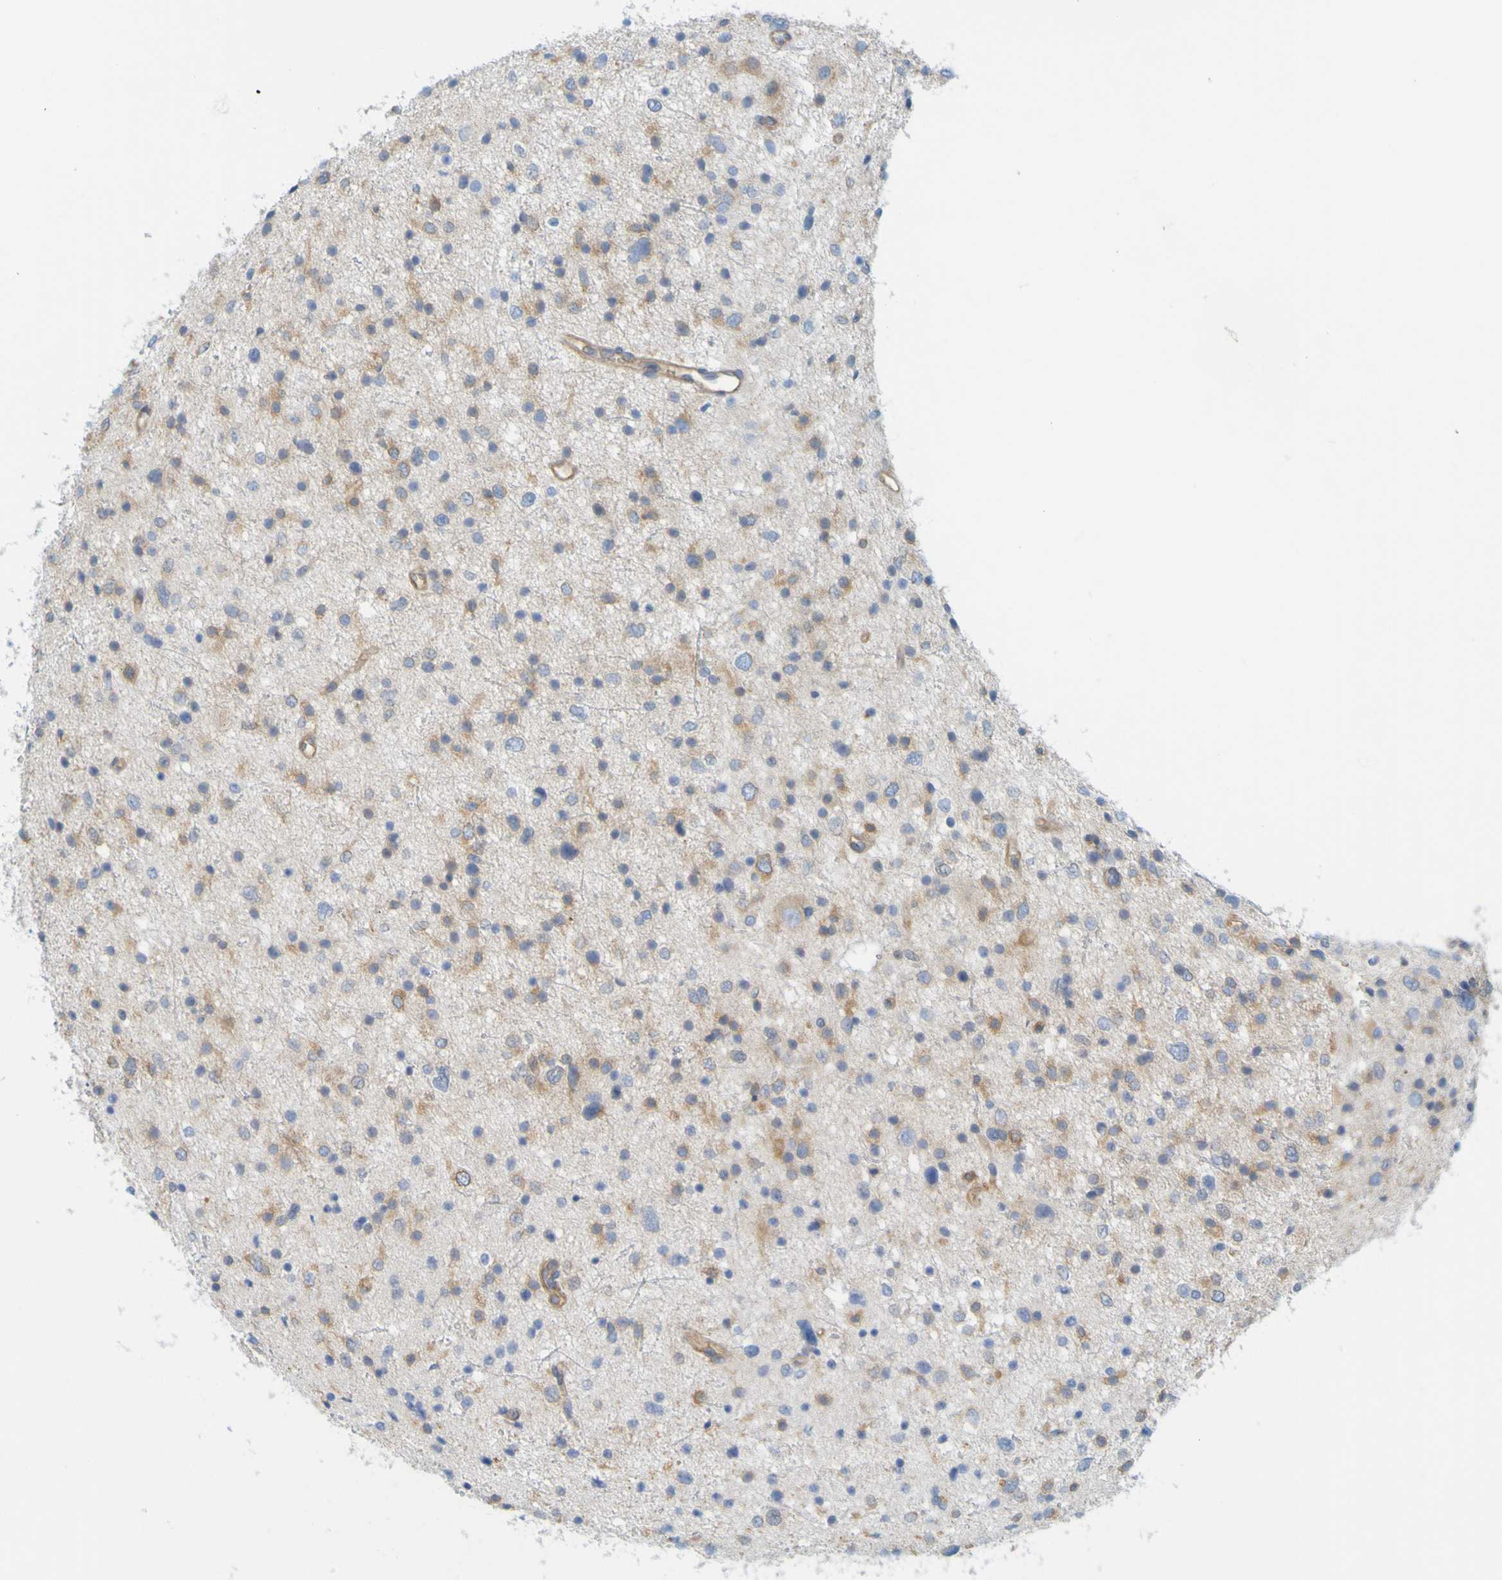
{"staining": {"intensity": "weak", "quantity": ">75%", "location": "cytoplasmic/membranous"}, "tissue": "glioma", "cell_type": "Tumor cells", "image_type": "cancer", "snomed": [{"axis": "morphology", "description": "Glioma, malignant, Low grade"}, {"axis": "topography", "description": "Brain"}], "caption": "This is a histology image of immunohistochemistry (IHC) staining of malignant glioma (low-grade), which shows weak staining in the cytoplasmic/membranous of tumor cells.", "gene": "APPL1", "patient": {"sex": "female", "age": 37}}